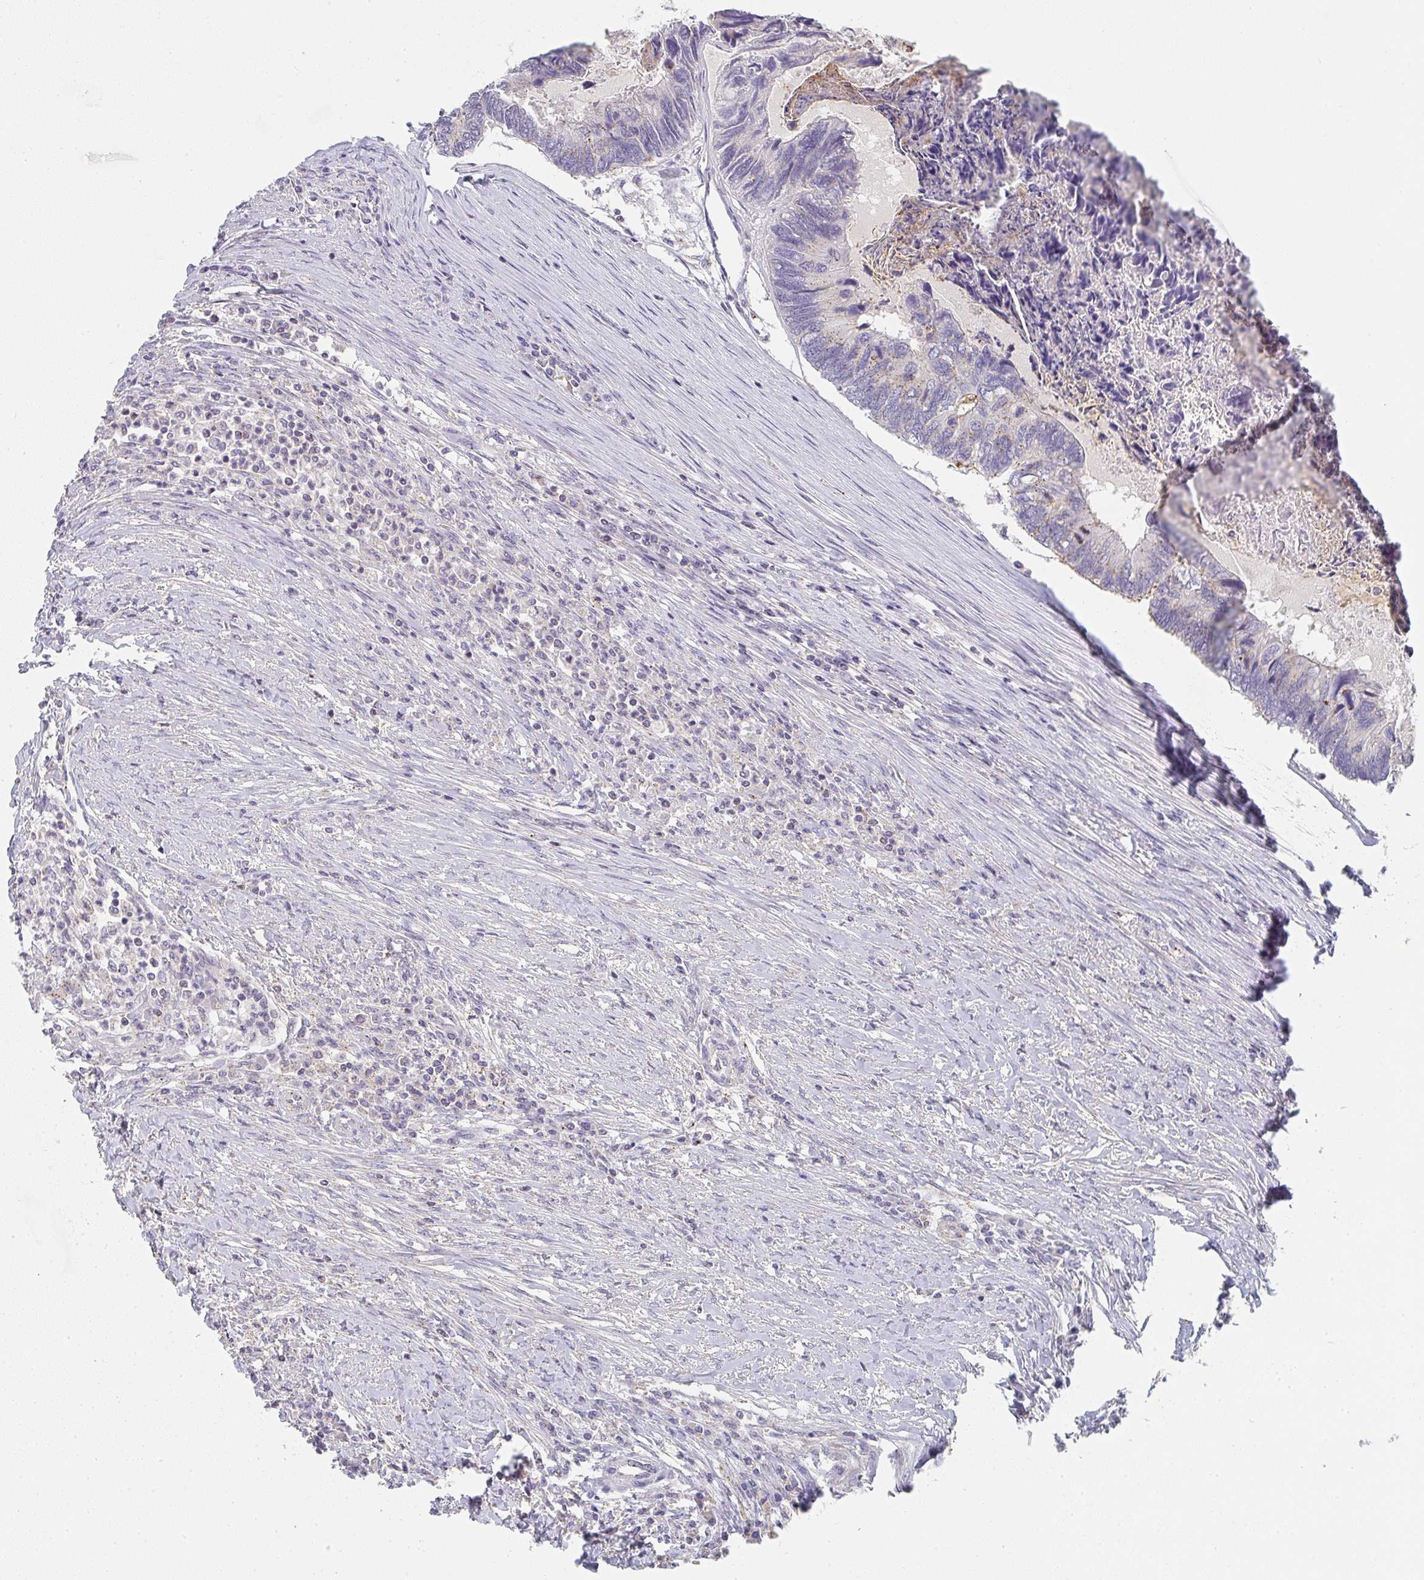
{"staining": {"intensity": "weak", "quantity": "25%-75%", "location": "cytoplasmic/membranous"}, "tissue": "colorectal cancer", "cell_type": "Tumor cells", "image_type": "cancer", "snomed": [{"axis": "morphology", "description": "Adenocarcinoma, NOS"}, {"axis": "topography", "description": "Colon"}], "caption": "Immunohistochemical staining of adenocarcinoma (colorectal) demonstrates weak cytoplasmic/membranous protein expression in approximately 25%-75% of tumor cells.", "gene": "CHMP5", "patient": {"sex": "female", "age": 67}}